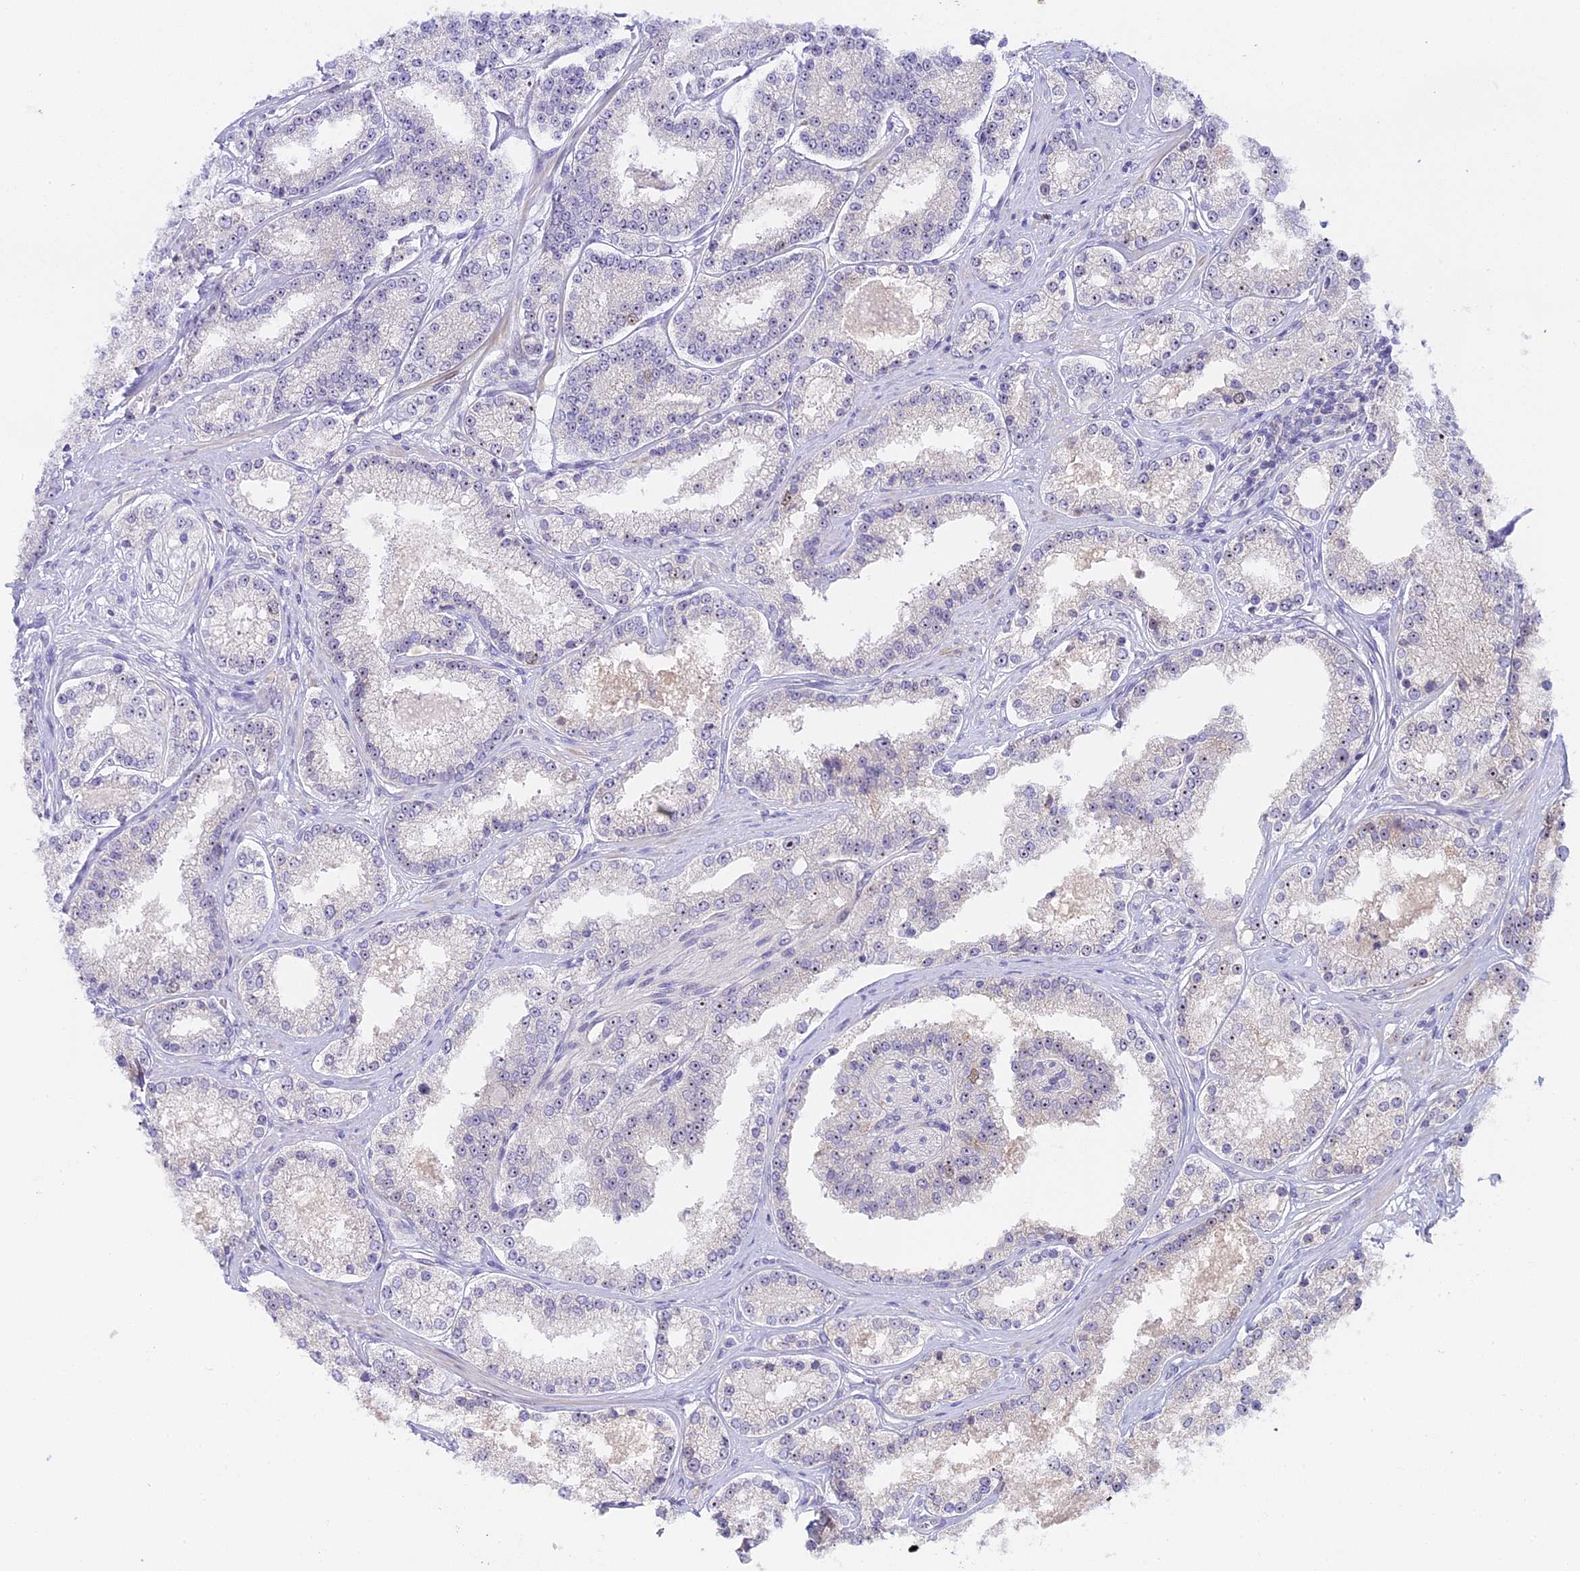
{"staining": {"intensity": "moderate", "quantity": "<25%", "location": "nuclear"}, "tissue": "prostate cancer", "cell_type": "Tumor cells", "image_type": "cancer", "snomed": [{"axis": "morphology", "description": "Normal tissue, NOS"}, {"axis": "morphology", "description": "Adenocarcinoma, High grade"}, {"axis": "topography", "description": "Prostate"}], "caption": "Prostate cancer tissue exhibits moderate nuclear expression in approximately <25% of tumor cells", "gene": "RAD51", "patient": {"sex": "male", "age": 83}}